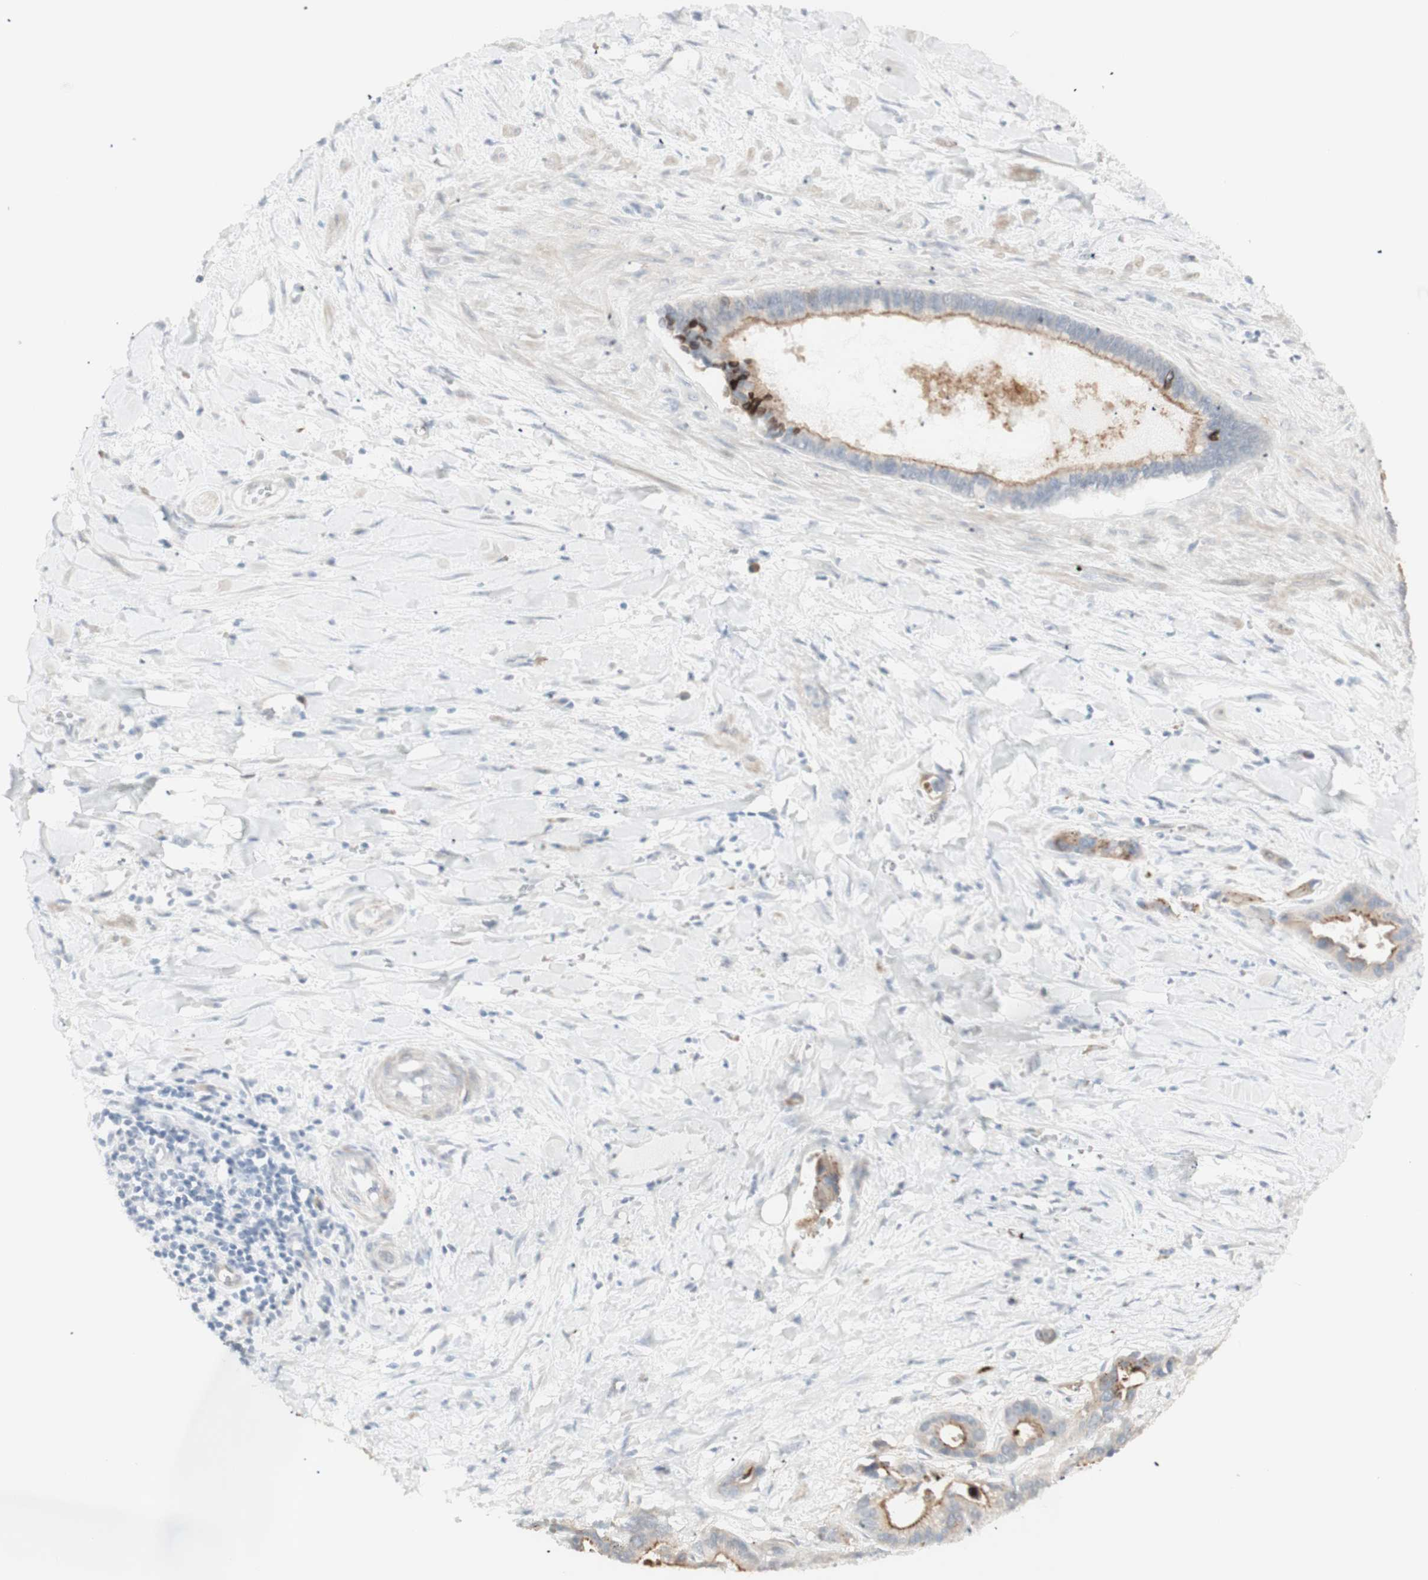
{"staining": {"intensity": "strong", "quantity": ">75%", "location": "cytoplasmic/membranous"}, "tissue": "liver cancer", "cell_type": "Tumor cells", "image_type": "cancer", "snomed": [{"axis": "morphology", "description": "Cholangiocarcinoma"}, {"axis": "topography", "description": "Liver"}], "caption": "About >75% of tumor cells in human liver cancer display strong cytoplasmic/membranous protein expression as visualized by brown immunohistochemical staining.", "gene": "NDST4", "patient": {"sex": "female", "age": 65}}